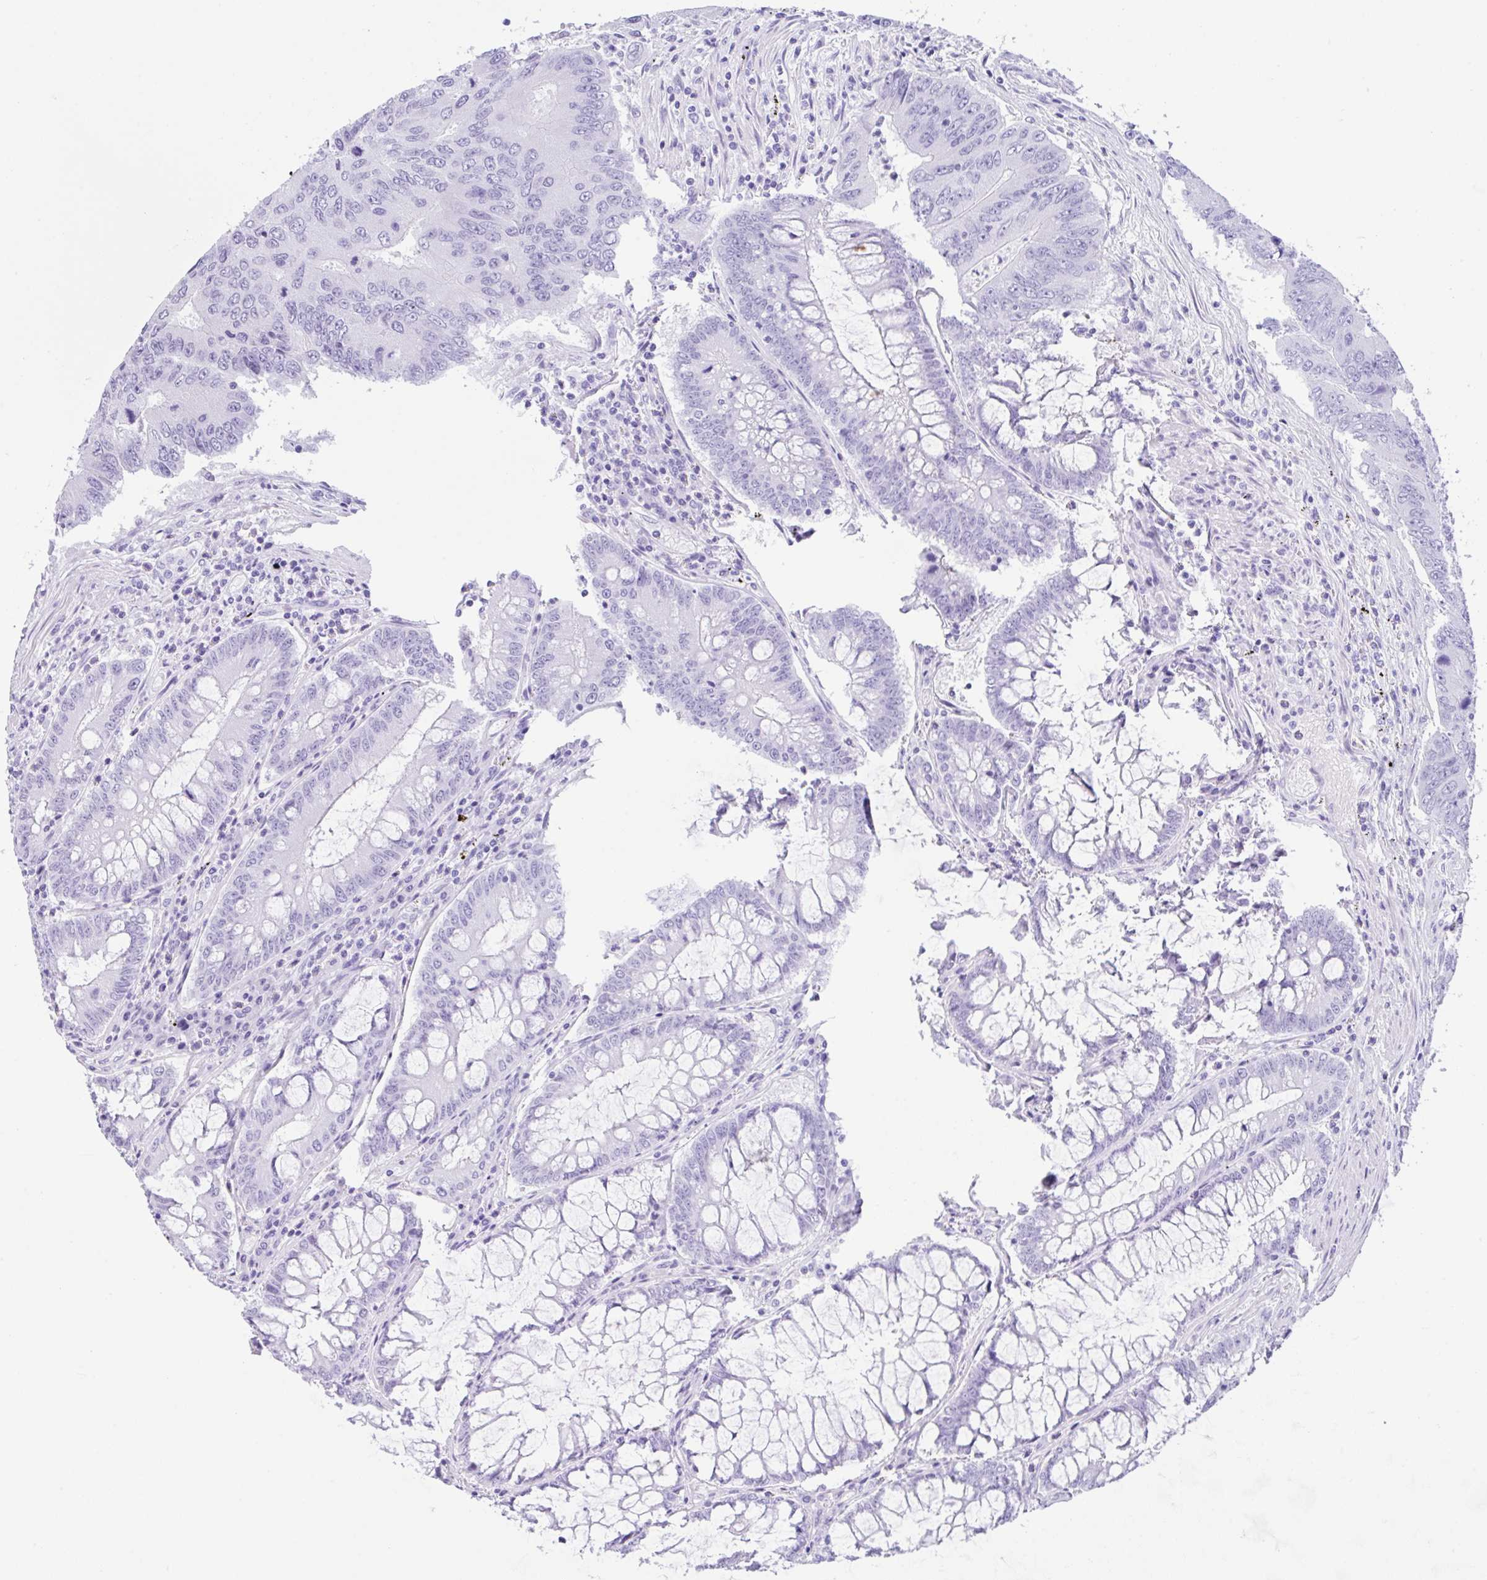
{"staining": {"intensity": "negative", "quantity": "none", "location": "none"}, "tissue": "colorectal cancer", "cell_type": "Tumor cells", "image_type": "cancer", "snomed": [{"axis": "morphology", "description": "Adenocarcinoma, NOS"}, {"axis": "topography", "description": "Colon"}], "caption": "The immunohistochemistry (IHC) photomicrograph has no significant positivity in tumor cells of colorectal cancer (adenocarcinoma) tissue. (IHC, brightfield microscopy, high magnification).", "gene": "CPA1", "patient": {"sex": "male", "age": 53}}